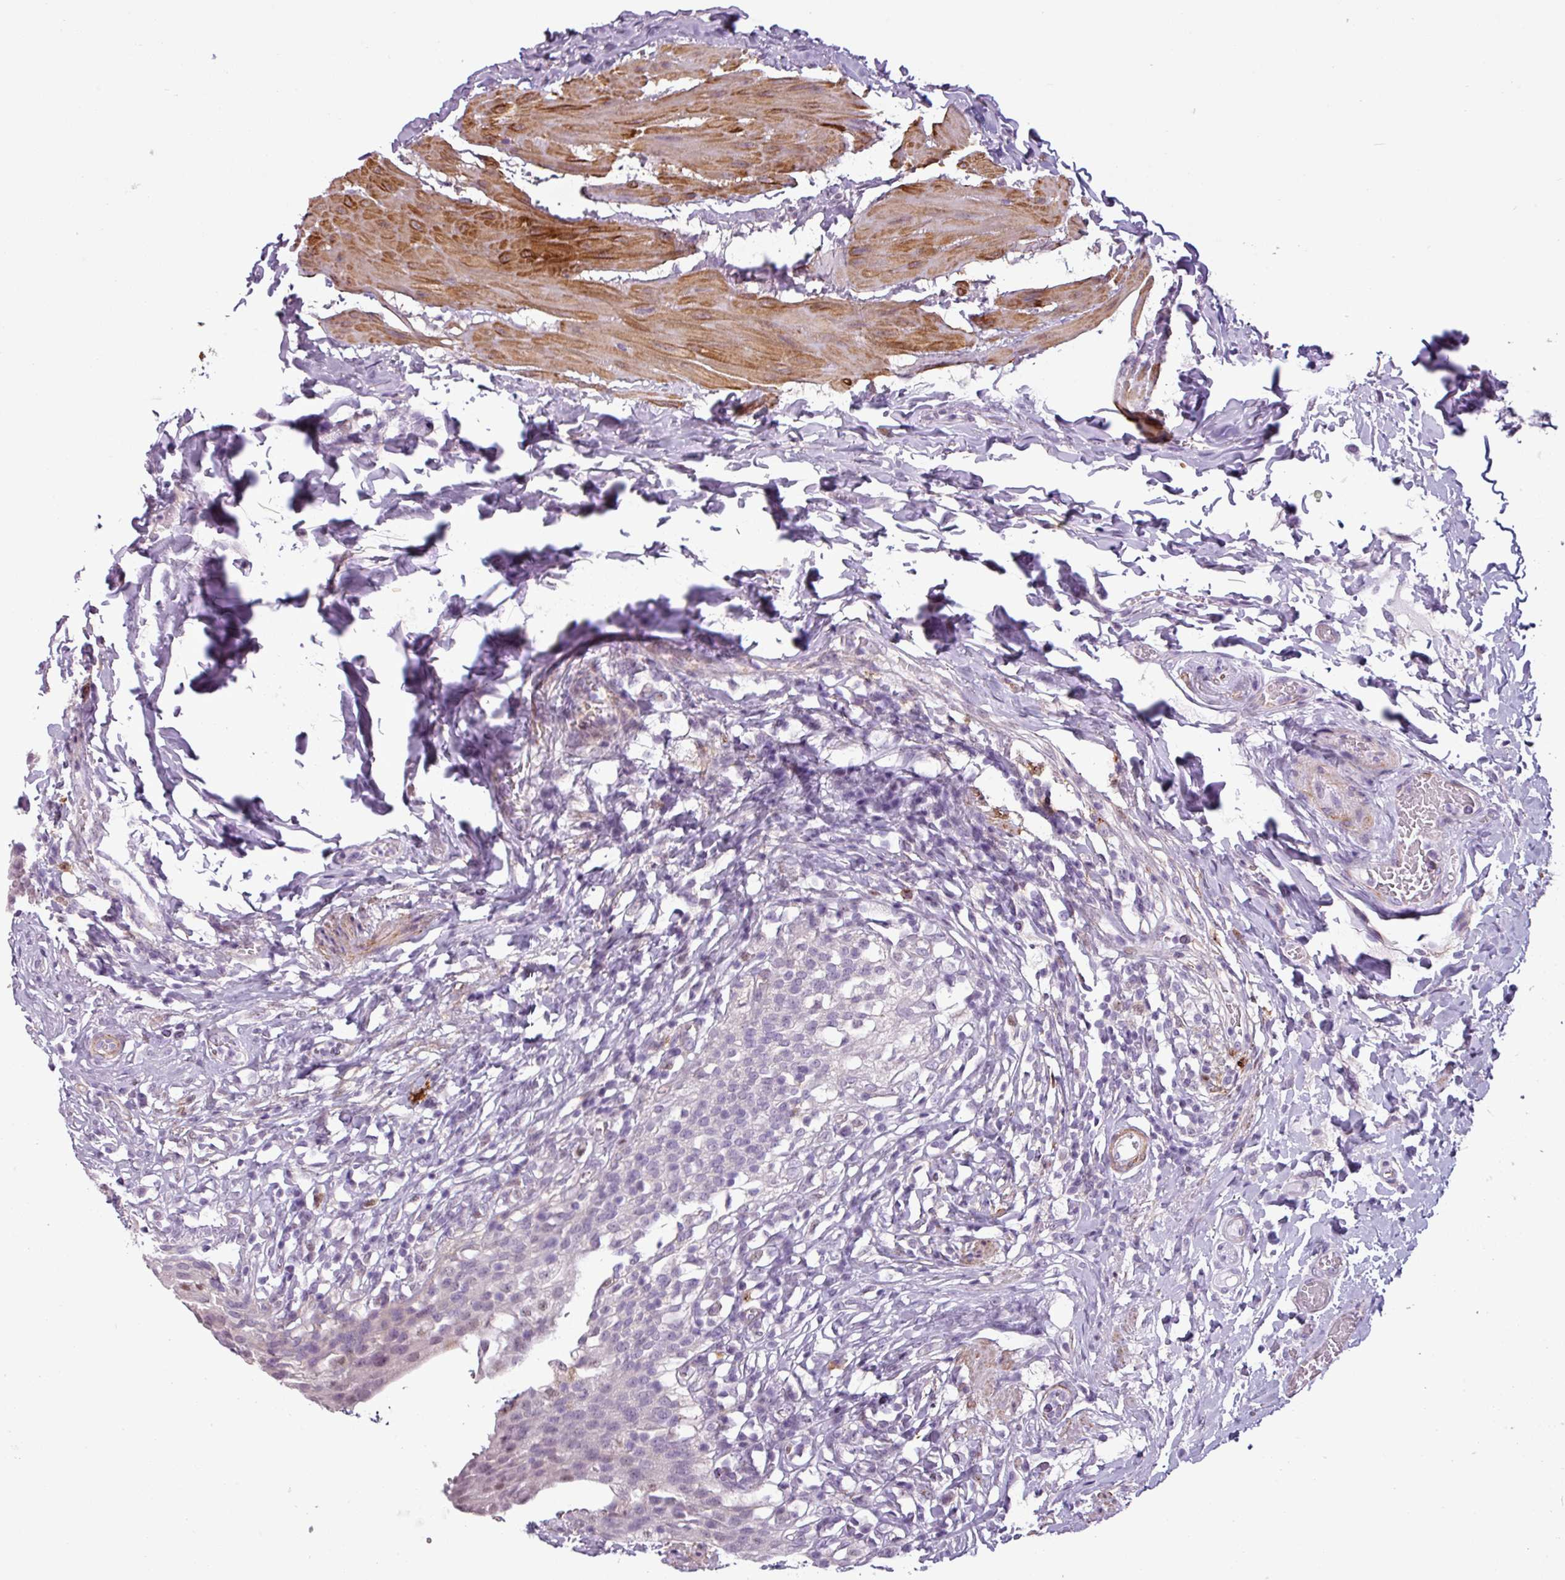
{"staining": {"intensity": "moderate", "quantity": "<25%", "location": "nuclear"}, "tissue": "urinary bladder", "cell_type": "Urothelial cells", "image_type": "normal", "snomed": [{"axis": "morphology", "description": "Normal tissue, NOS"}, {"axis": "morphology", "description": "Inflammation, NOS"}, {"axis": "topography", "description": "Urinary bladder"}], "caption": "The immunohistochemical stain highlights moderate nuclear staining in urothelial cells of benign urinary bladder.", "gene": "ATP10A", "patient": {"sex": "male", "age": 64}}